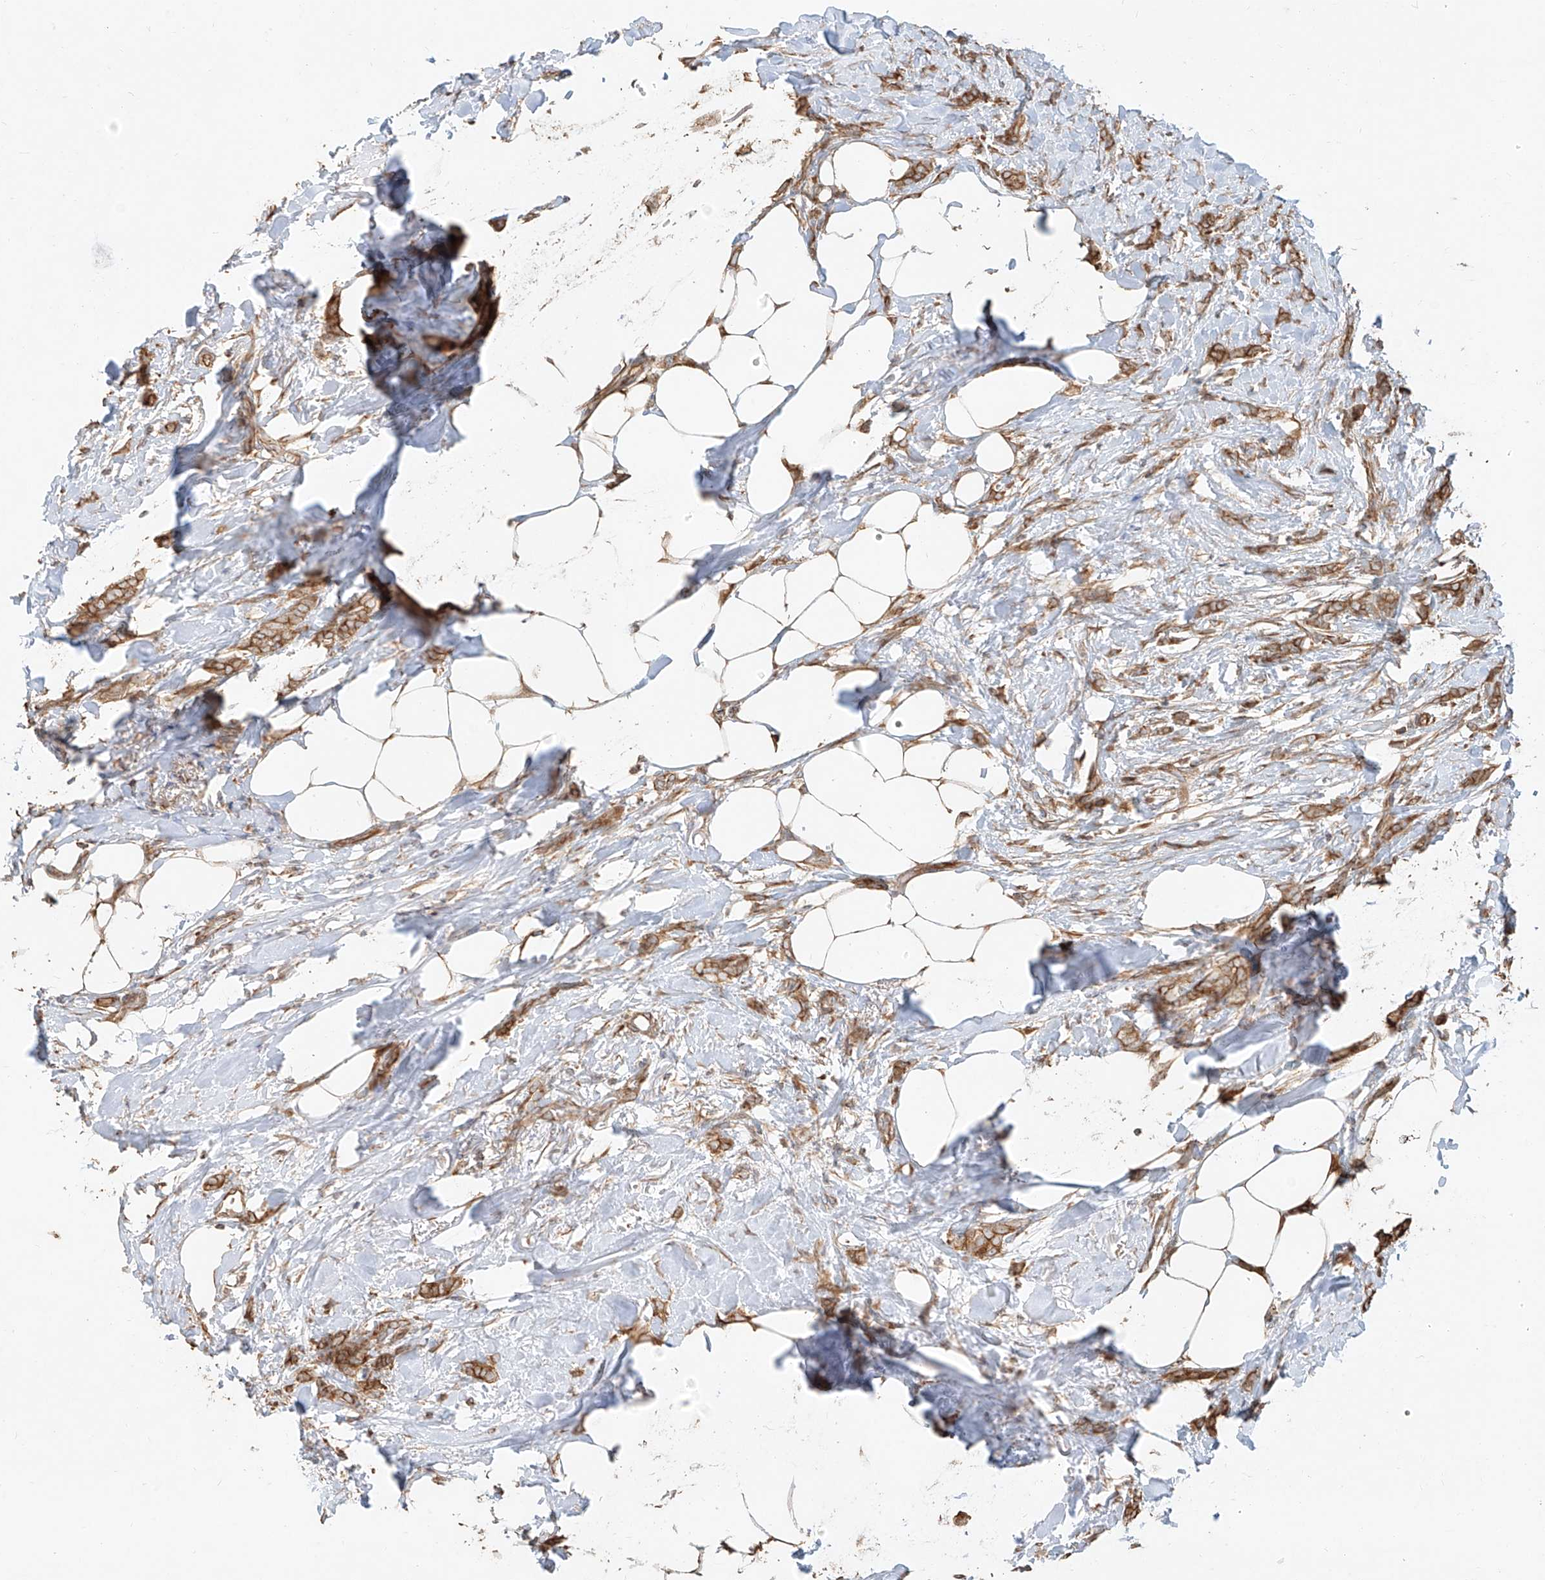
{"staining": {"intensity": "moderate", "quantity": ">75%", "location": "cytoplasmic/membranous"}, "tissue": "breast cancer", "cell_type": "Tumor cells", "image_type": "cancer", "snomed": [{"axis": "morphology", "description": "Lobular carcinoma, in situ"}, {"axis": "morphology", "description": "Lobular carcinoma"}, {"axis": "topography", "description": "Breast"}], "caption": "This photomicrograph displays breast cancer stained with immunohistochemistry to label a protein in brown. The cytoplasmic/membranous of tumor cells show moderate positivity for the protein. Nuclei are counter-stained blue.", "gene": "EFNB1", "patient": {"sex": "female", "age": 41}}